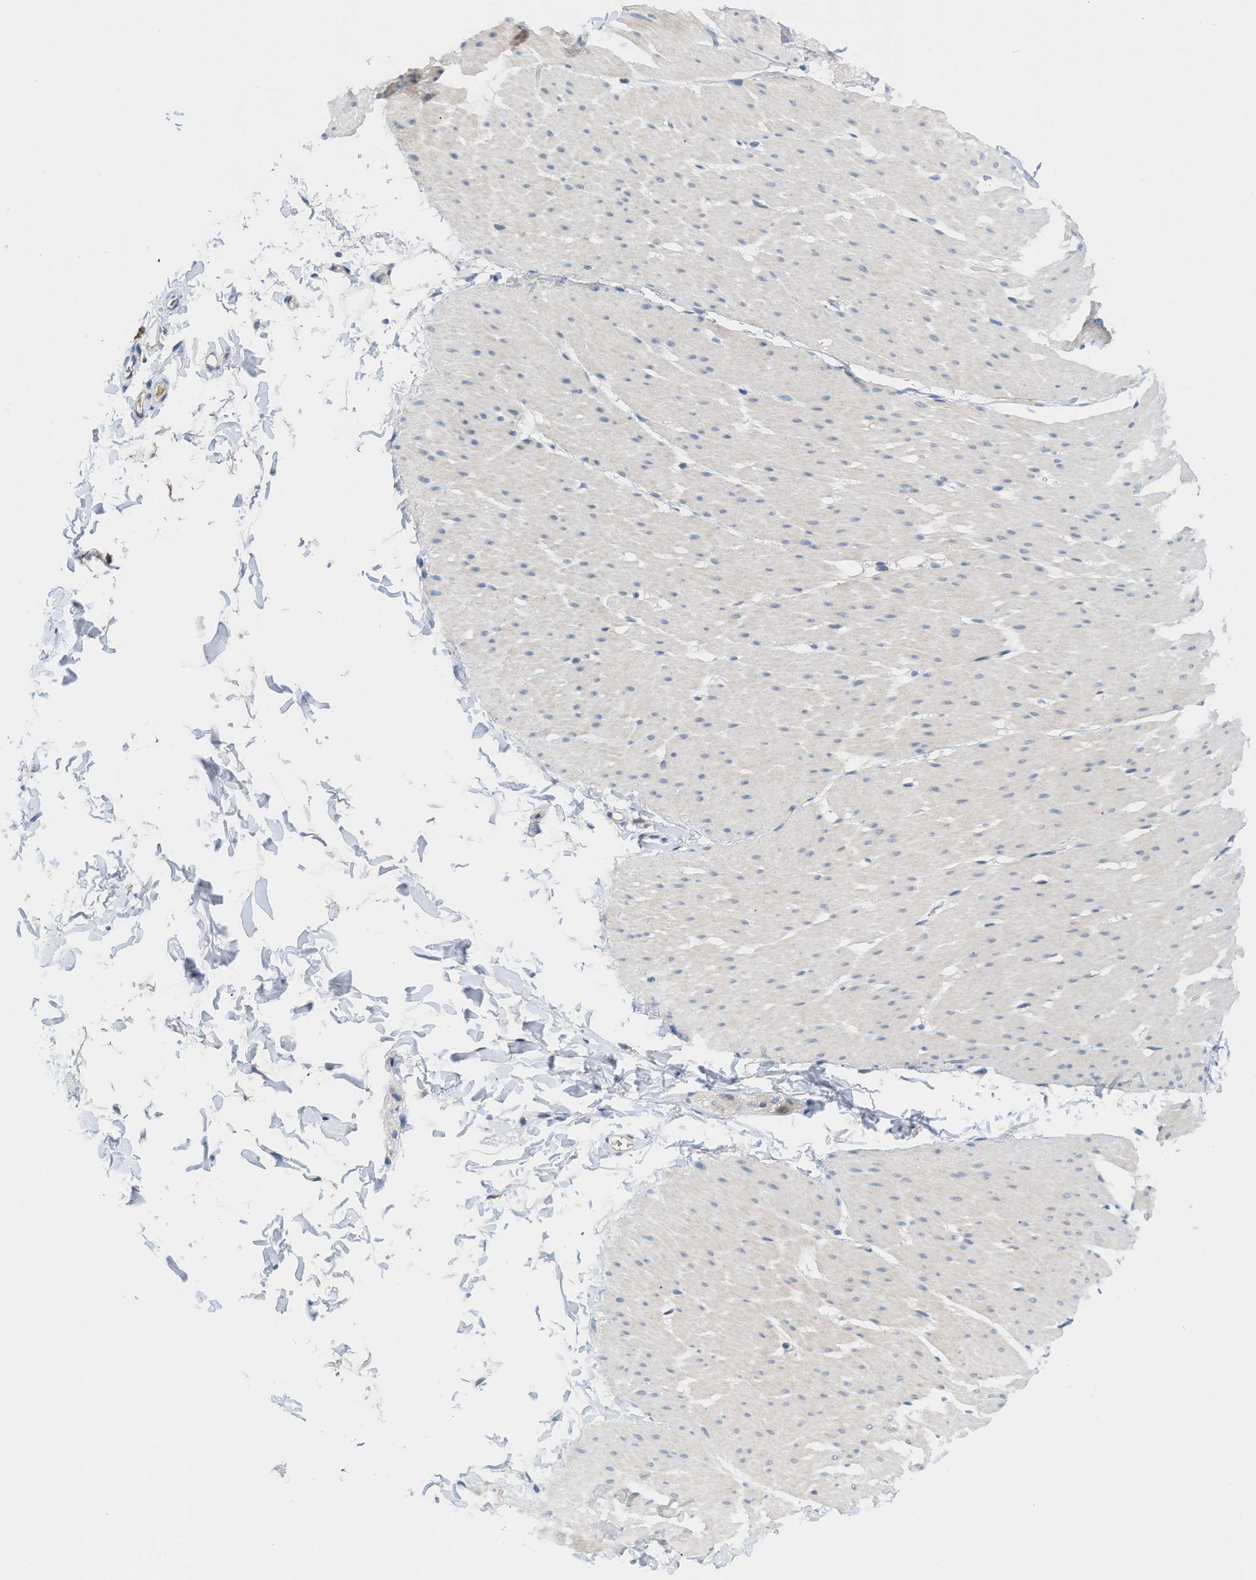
{"staining": {"intensity": "negative", "quantity": "none", "location": "none"}, "tissue": "smooth muscle", "cell_type": "Smooth muscle cells", "image_type": "normal", "snomed": [{"axis": "morphology", "description": "Normal tissue, NOS"}, {"axis": "topography", "description": "Smooth muscle"}, {"axis": "topography", "description": "Colon"}], "caption": "Protein analysis of normal smooth muscle demonstrates no significant staining in smooth muscle cells.", "gene": "OR9K2", "patient": {"sex": "male", "age": 67}}